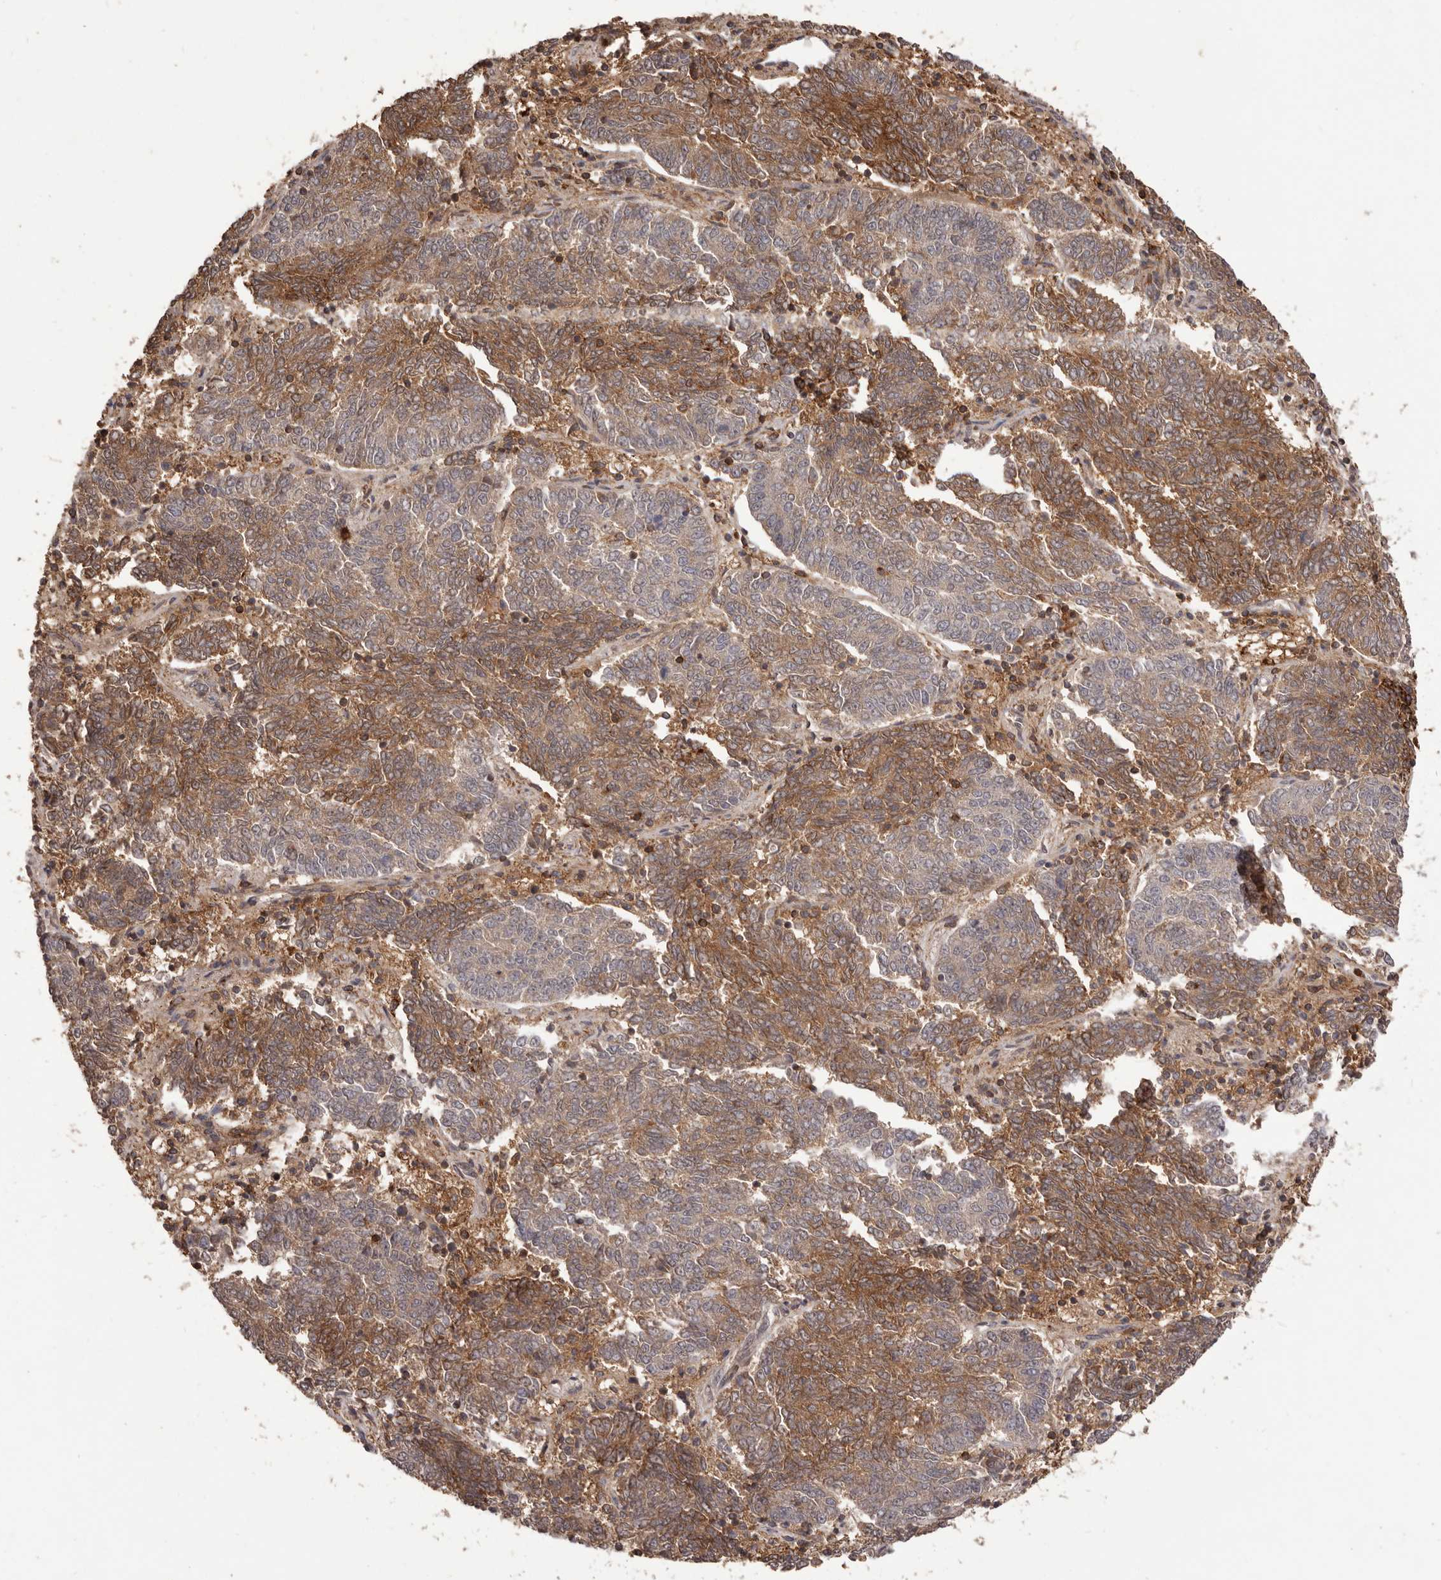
{"staining": {"intensity": "moderate", "quantity": "25%-75%", "location": "cytoplasmic/membranous"}, "tissue": "endometrial cancer", "cell_type": "Tumor cells", "image_type": "cancer", "snomed": [{"axis": "morphology", "description": "Adenocarcinoma, NOS"}, {"axis": "topography", "description": "Endometrium"}], "caption": "Endometrial cancer was stained to show a protein in brown. There is medium levels of moderate cytoplasmic/membranous positivity in approximately 25%-75% of tumor cells.", "gene": "GLIPR2", "patient": {"sex": "female", "age": 80}}